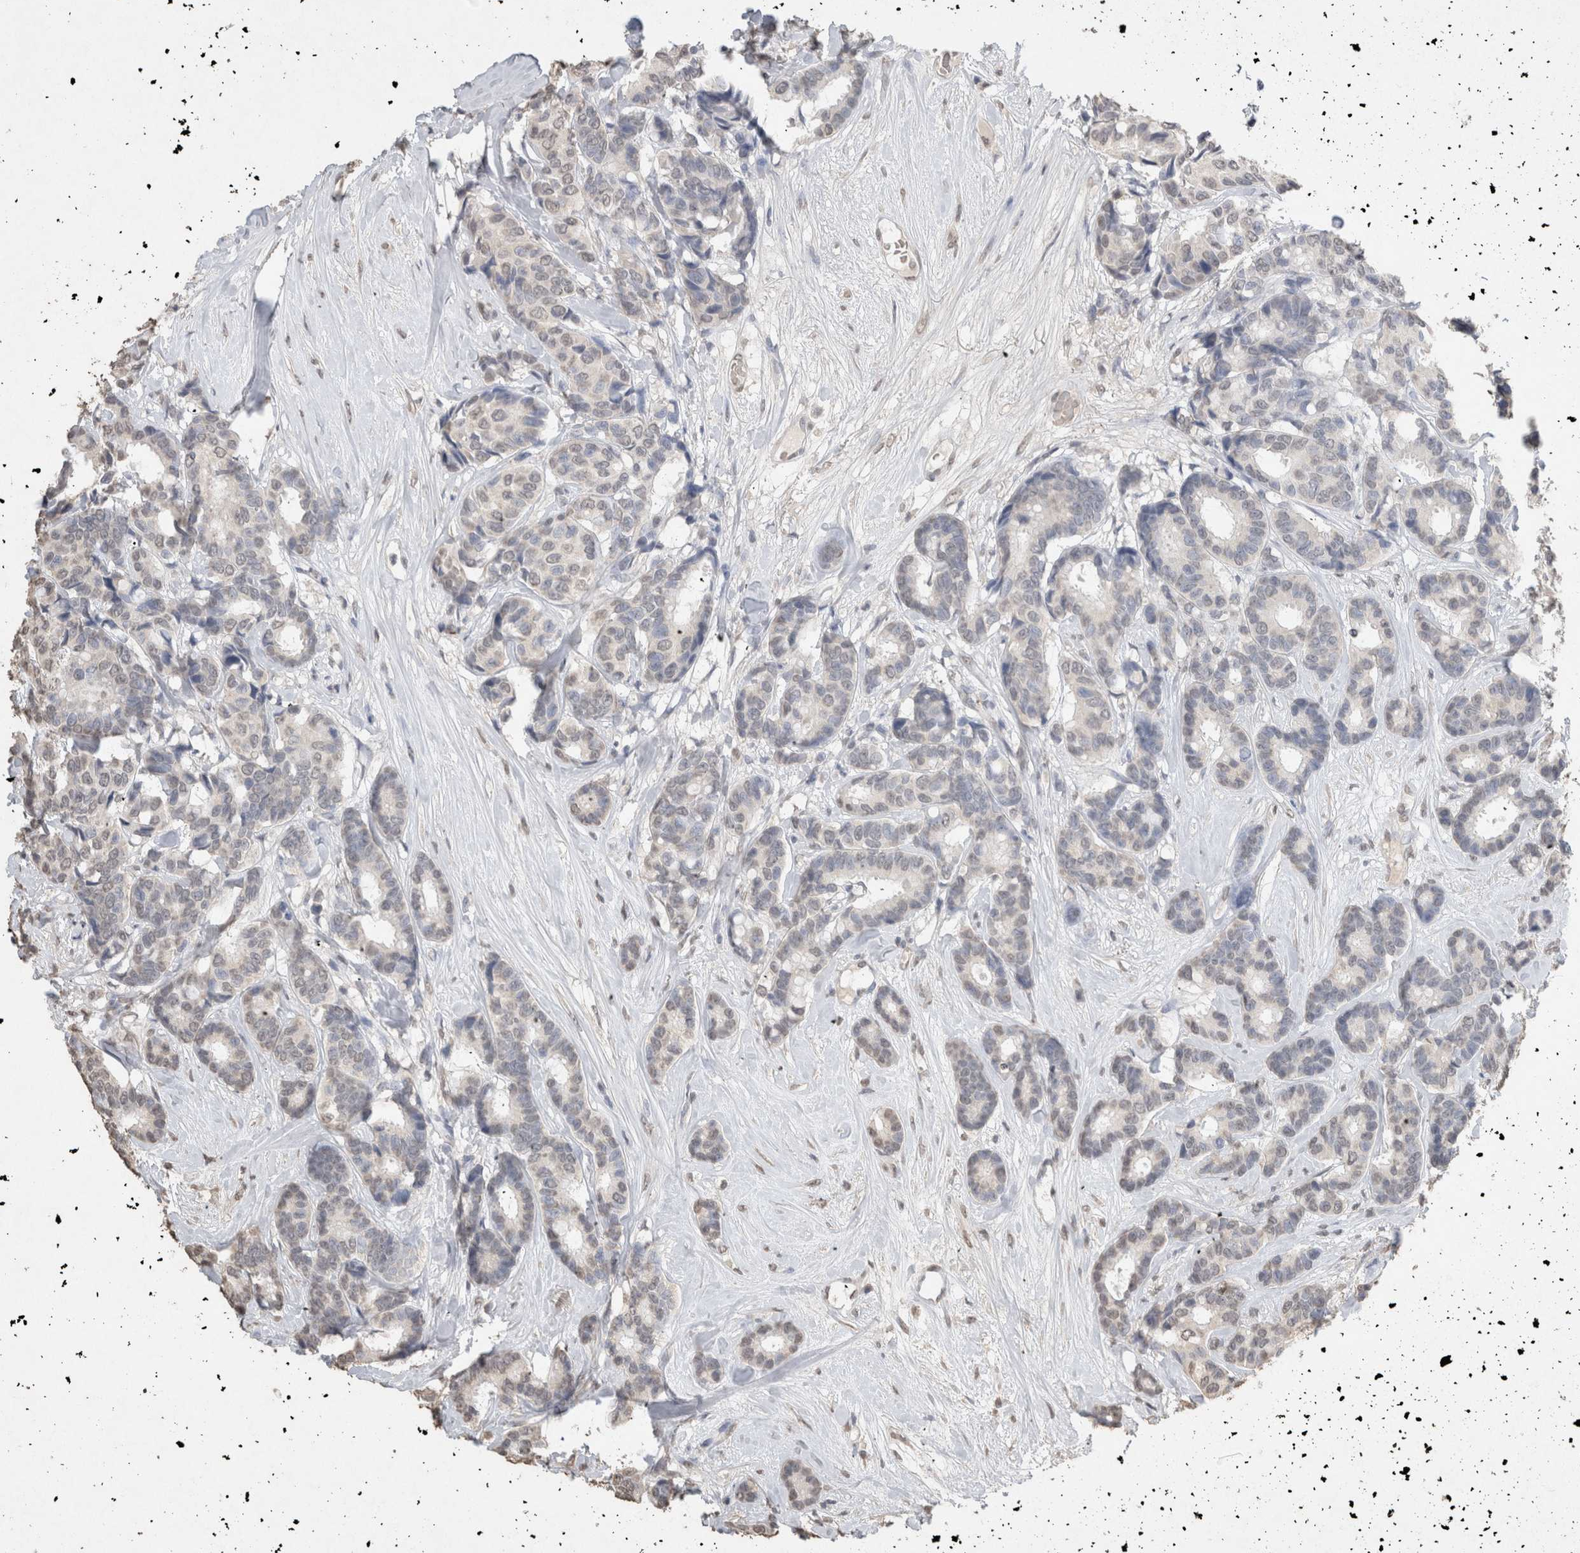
{"staining": {"intensity": "negative", "quantity": "none", "location": "none"}, "tissue": "breast cancer", "cell_type": "Tumor cells", "image_type": "cancer", "snomed": [{"axis": "morphology", "description": "Duct carcinoma"}, {"axis": "topography", "description": "Breast"}], "caption": "Tumor cells are negative for brown protein staining in breast cancer (infiltrating ductal carcinoma).", "gene": "LGALS2", "patient": {"sex": "female", "age": 87}}